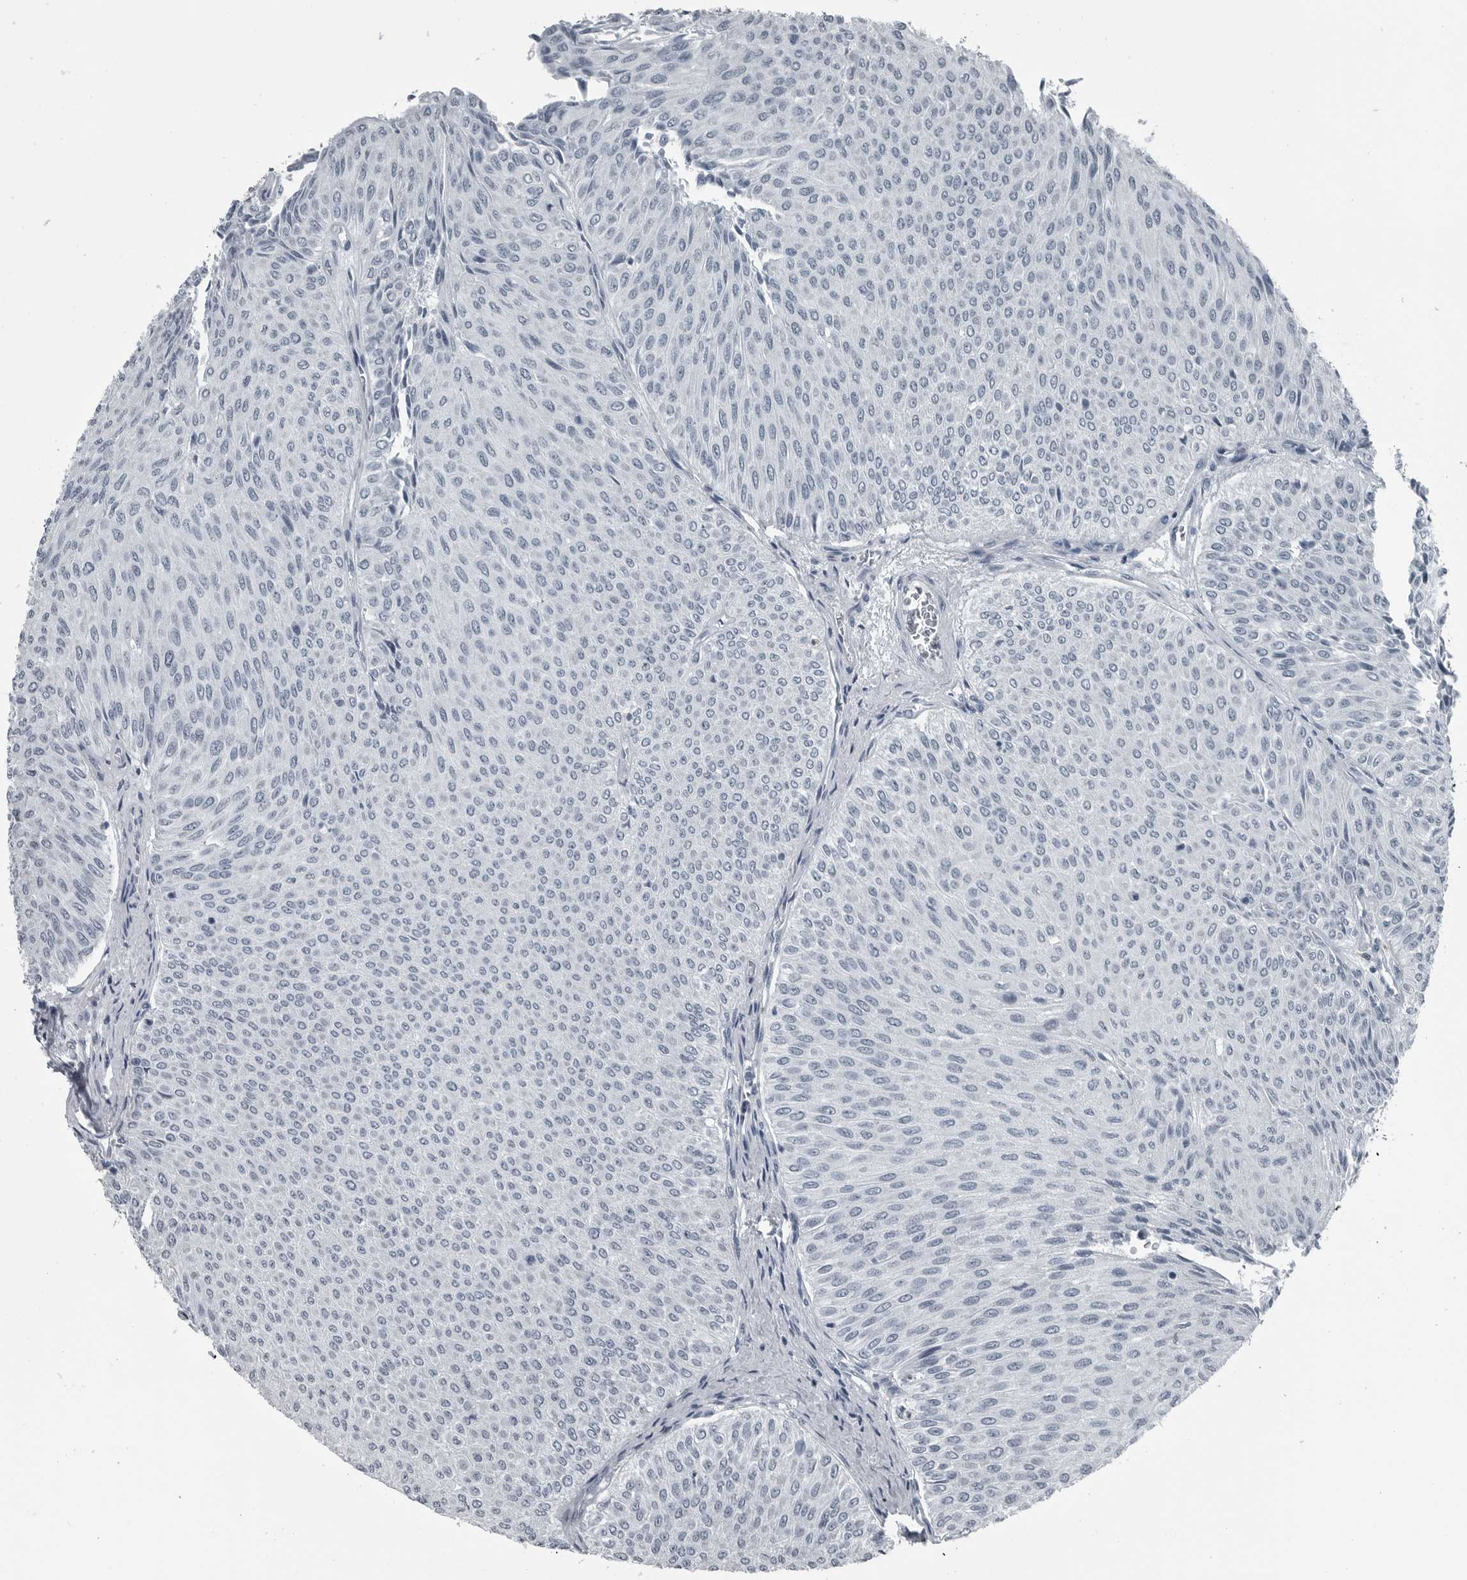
{"staining": {"intensity": "negative", "quantity": "none", "location": "none"}, "tissue": "urothelial cancer", "cell_type": "Tumor cells", "image_type": "cancer", "snomed": [{"axis": "morphology", "description": "Urothelial carcinoma, Low grade"}, {"axis": "topography", "description": "Urinary bladder"}], "caption": "High power microscopy histopathology image of an IHC histopathology image of urothelial carcinoma (low-grade), revealing no significant expression in tumor cells. The staining is performed using DAB brown chromogen with nuclei counter-stained in using hematoxylin.", "gene": "GAK", "patient": {"sex": "male", "age": 78}}